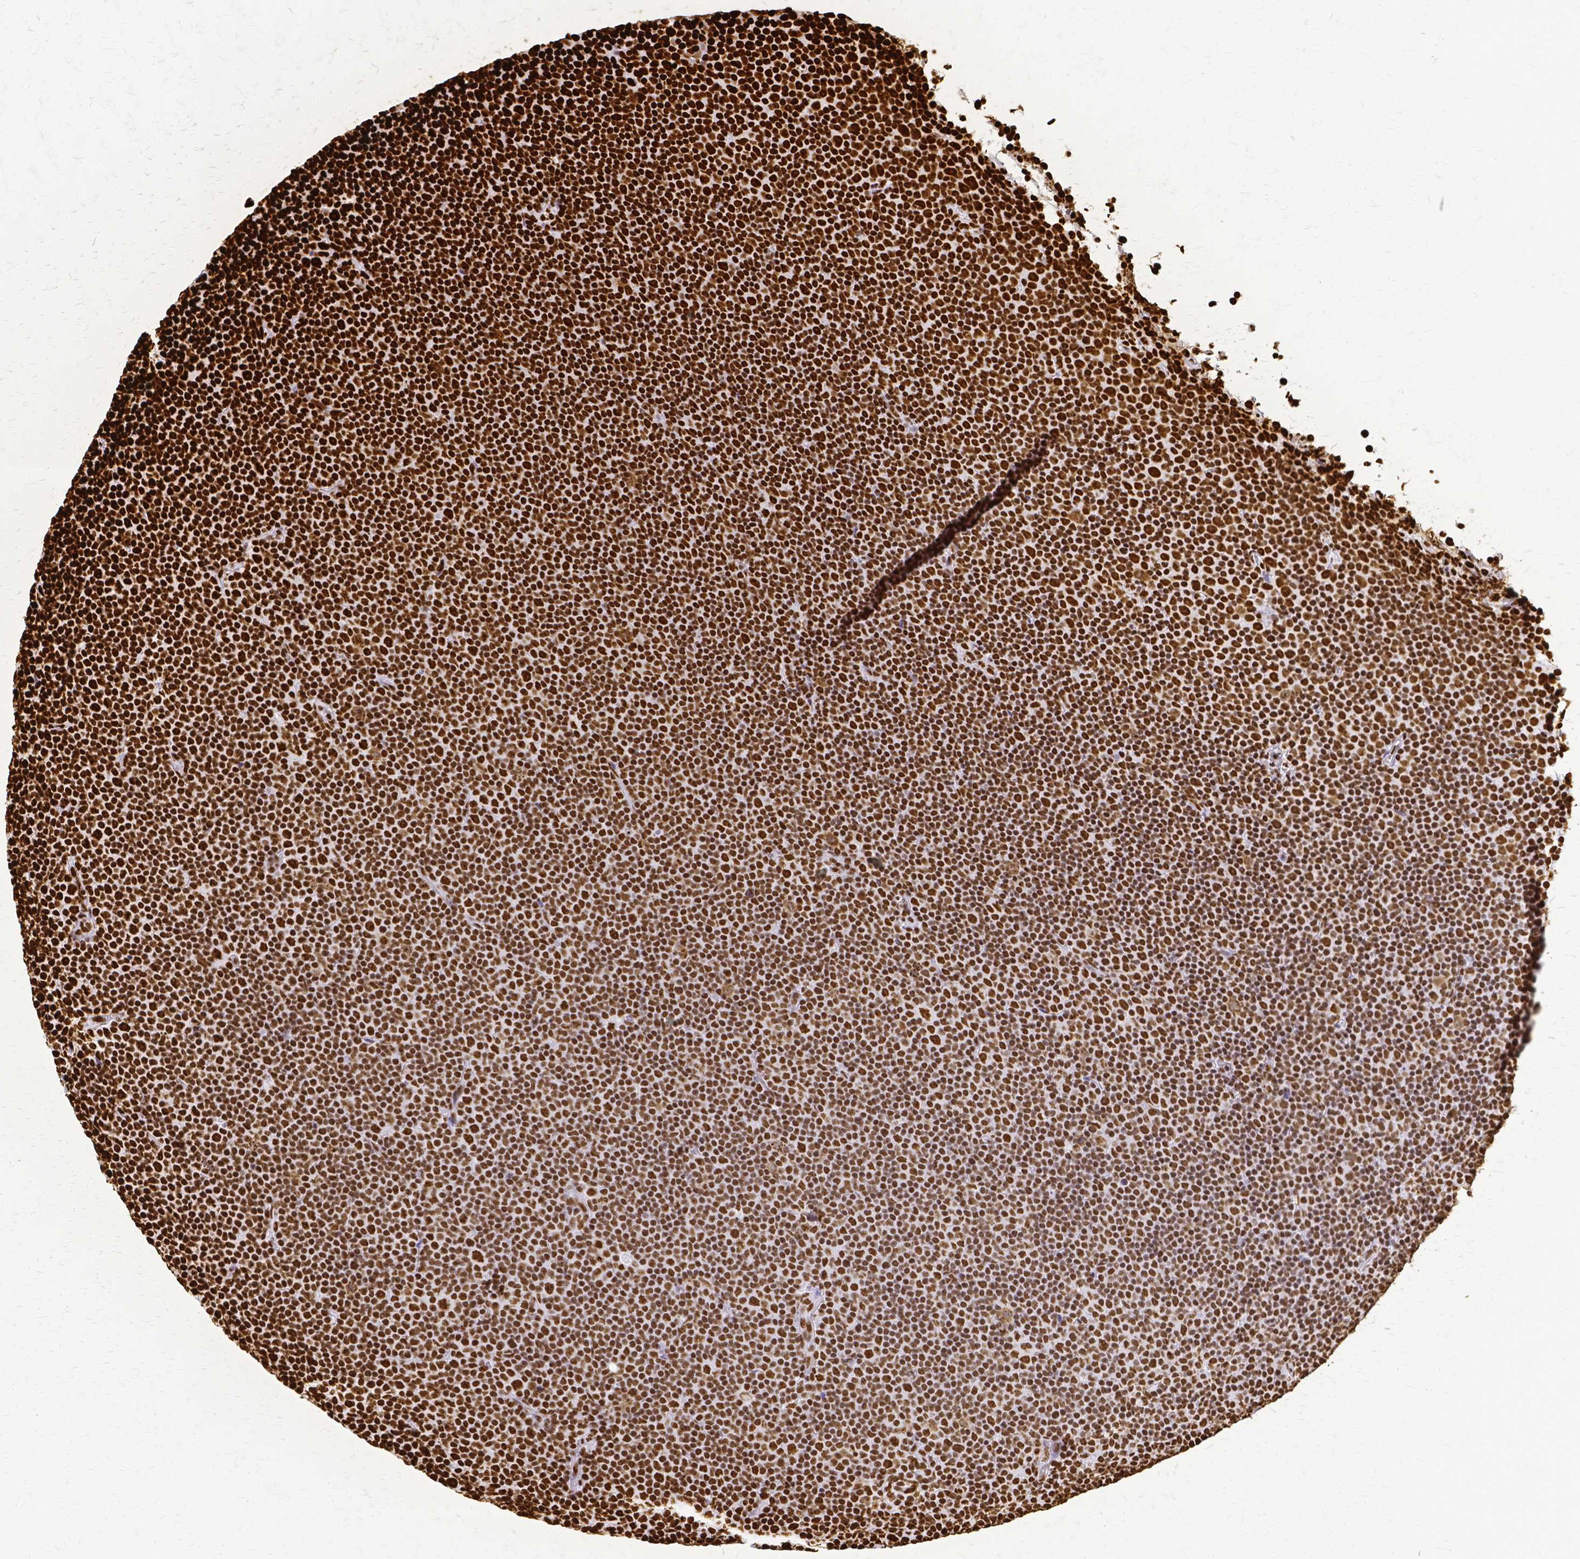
{"staining": {"intensity": "strong", "quantity": ">75%", "location": "nuclear"}, "tissue": "lymphoma", "cell_type": "Tumor cells", "image_type": "cancer", "snomed": [{"axis": "morphology", "description": "Malignant lymphoma, non-Hodgkin's type, Low grade"}, {"axis": "topography", "description": "Lymph node"}], "caption": "Tumor cells display strong nuclear positivity in approximately >75% of cells in lymphoma.", "gene": "SFPQ", "patient": {"sex": "female", "age": 67}}